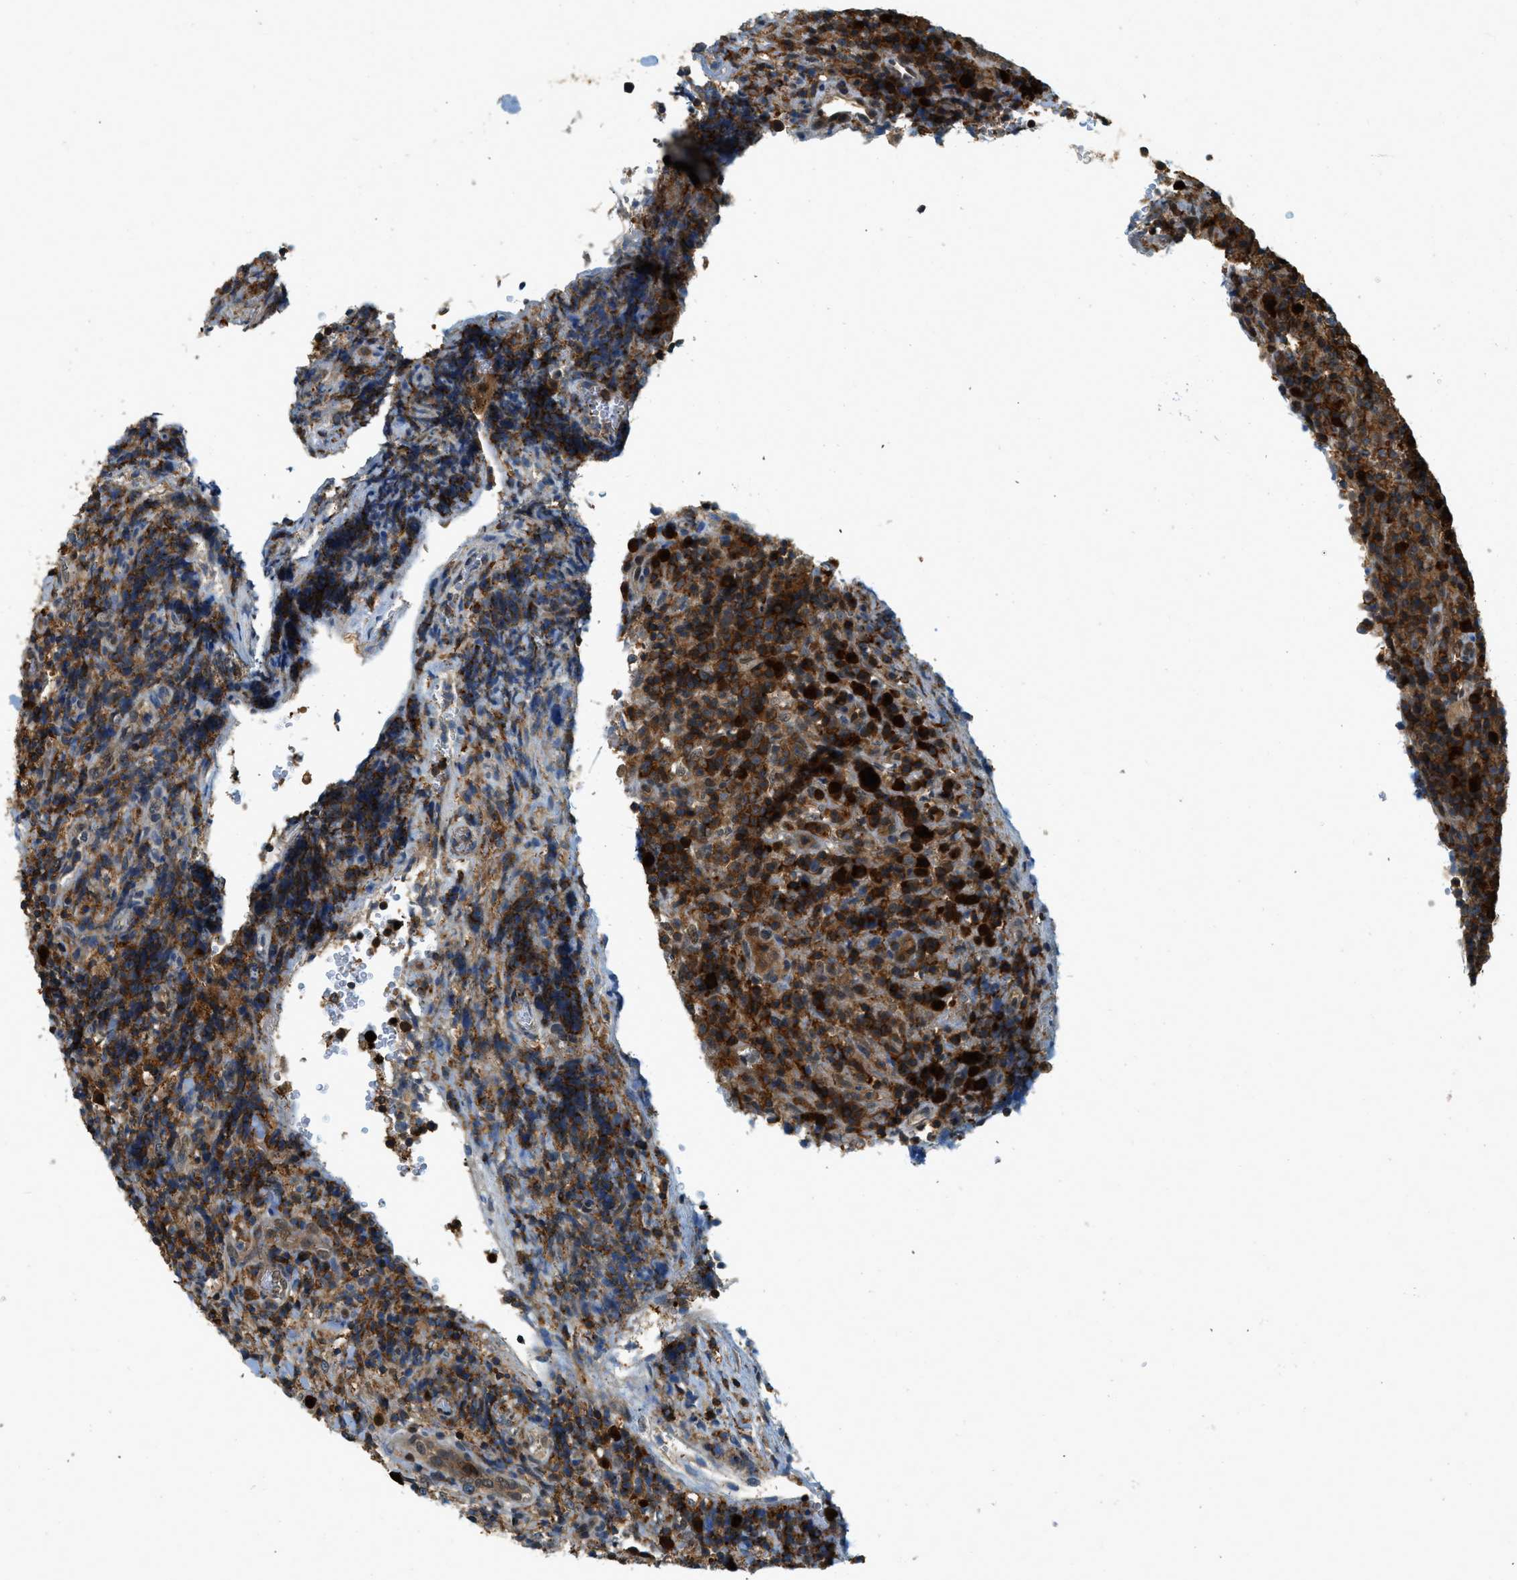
{"staining": {"intensity": "moderate", "quantity": ">75%", "location": "cytoplasmic/membranous"}, "tissue": "lymphoma", "cell_type": "Tumor cells", "image_type": "cancer", "snomed": [{"axis": "morphology", "description": "Malignant lymphoma, non-Hodgkin's type, High grade"}, {"axis": "topography", "description": "Lymph node"}], "caption": "Protein staining of lymphoma tissue reveals moderate cytoplasmic/membranous staining in approximately >75% of tumor cells.", "gene": "GMPPB", "patient": {"sex": "female", "age": 76}}